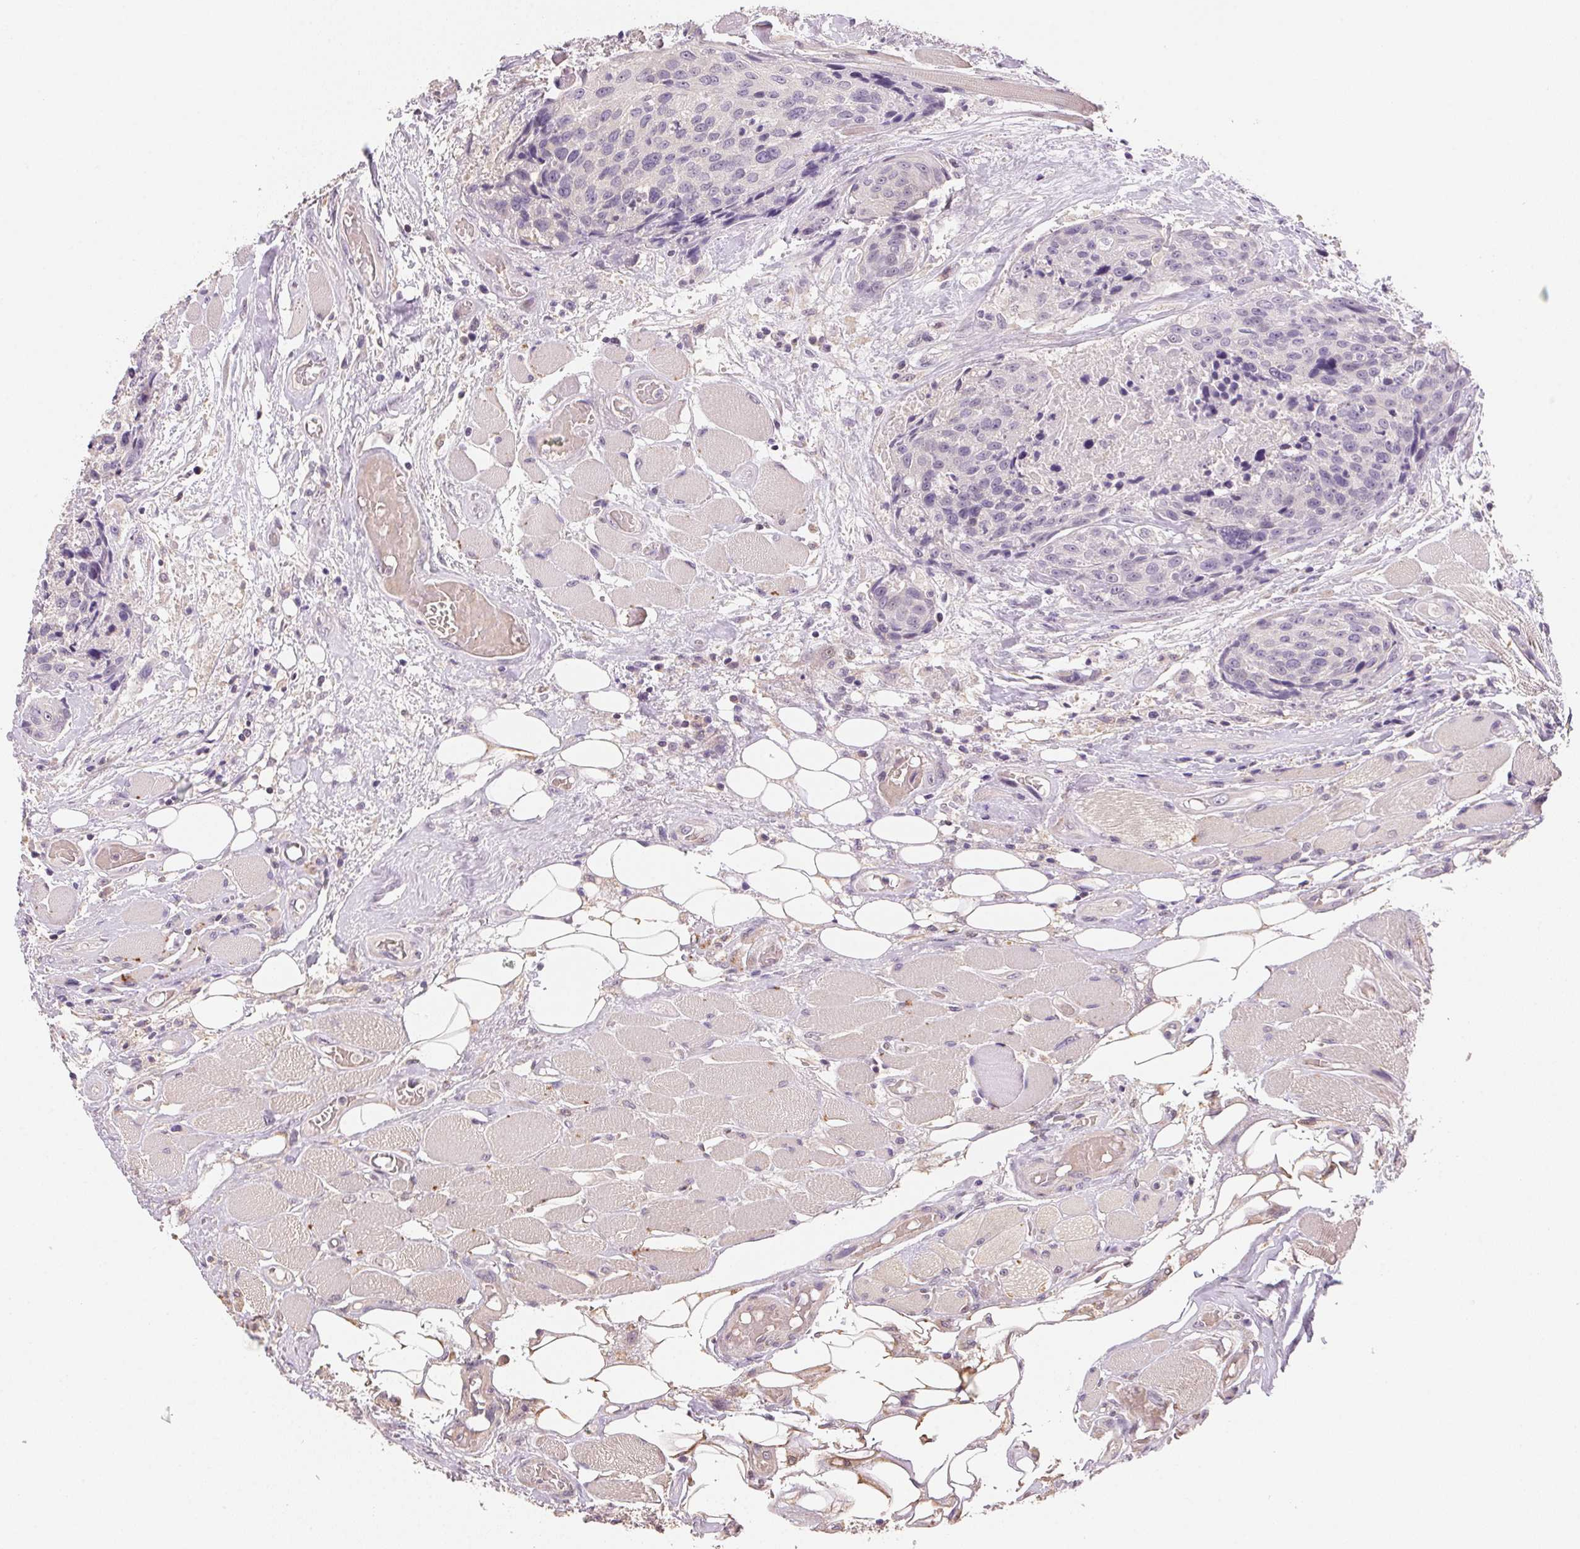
{"staining": {"intensity": "negative", "quantity": "none", "location": "none"}, "tissue": "head and neck cancer", "cell_type": "Tumor cells", "image_type": "cancer", "snomed": [{"axis": "morphology", "description": "Squamous cell carcinoma, NOS"}, {"axis": "topography", "description": "Oral tissue"}, {"axis": "topography", "description": "Head-Neck"}], "caption": "DAB (3,3'-diaminobenzidine) immunohistochemical staining of head and neck squamous cell carcinoma exhibits no significant positivity in tumor cells. The staining was performed using DAB (3,3'-diaminobenzidine) to visualize the protein expression in brown, while the nuclei were stained in blue with hematoxylin (Magnification: 20x).", "gene": "ALDH8A1", "patient": {"sex": "male", "age": 64}}